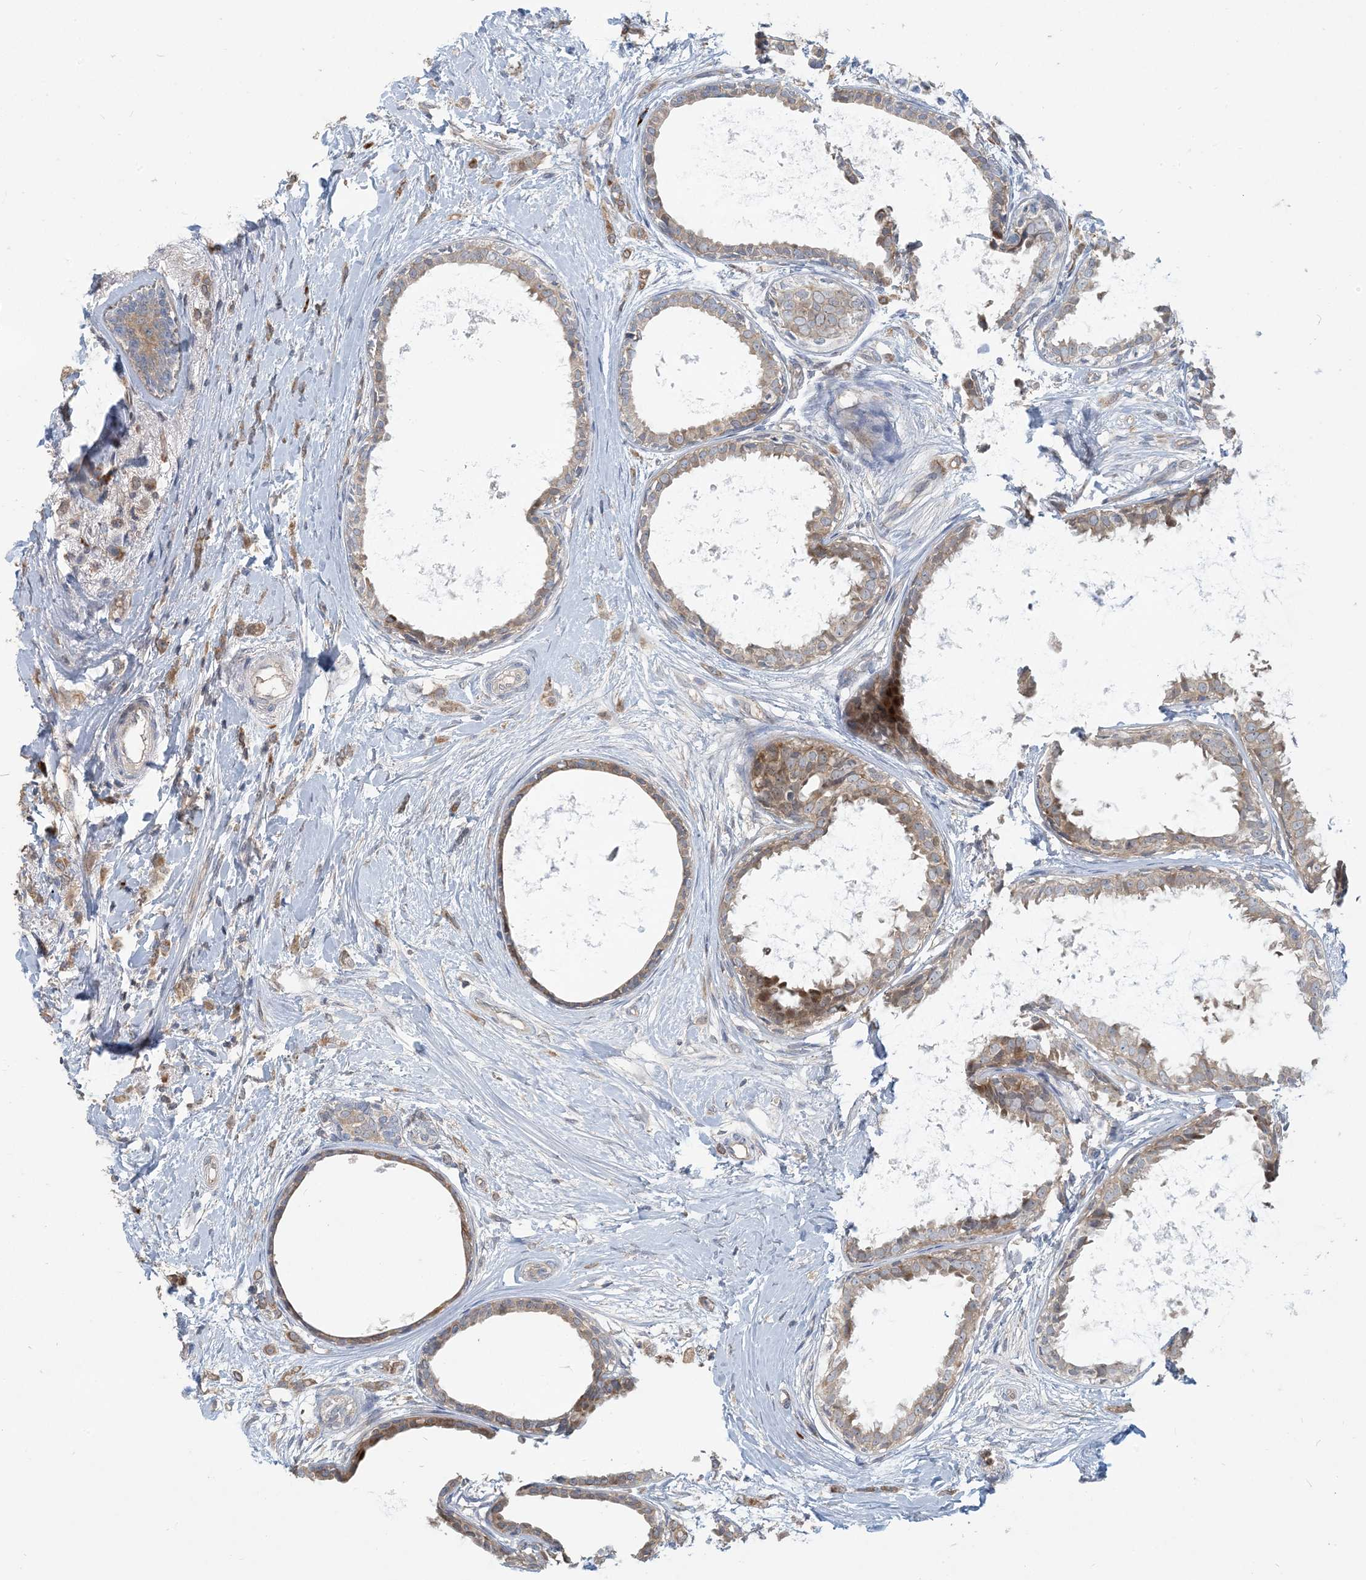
{"staining": {"intensity": "moderate", "quantity": "25%-75%", "location": "cytoplasmic/membranous"}, "tissue": "breast cancer", "cell_type": "Tumor cells", "image_type": "cancer", "snomed": [{"axis": "morphology", "description": "Normal tissue, NOS"}, {"axis": "morphology", "description": "Lobular carcinoma"}, {"axis": "topography", "description": "Breast"}], "caption": "Immunohistochemistry of human lobular carcinoma (breast) exhibits medium levels of moderate cytoplasmic/membranous expression in about 25%-75% of tumor cells.", "gene": "PUSL1", "patient": {"sex": "female", "age": 47}}